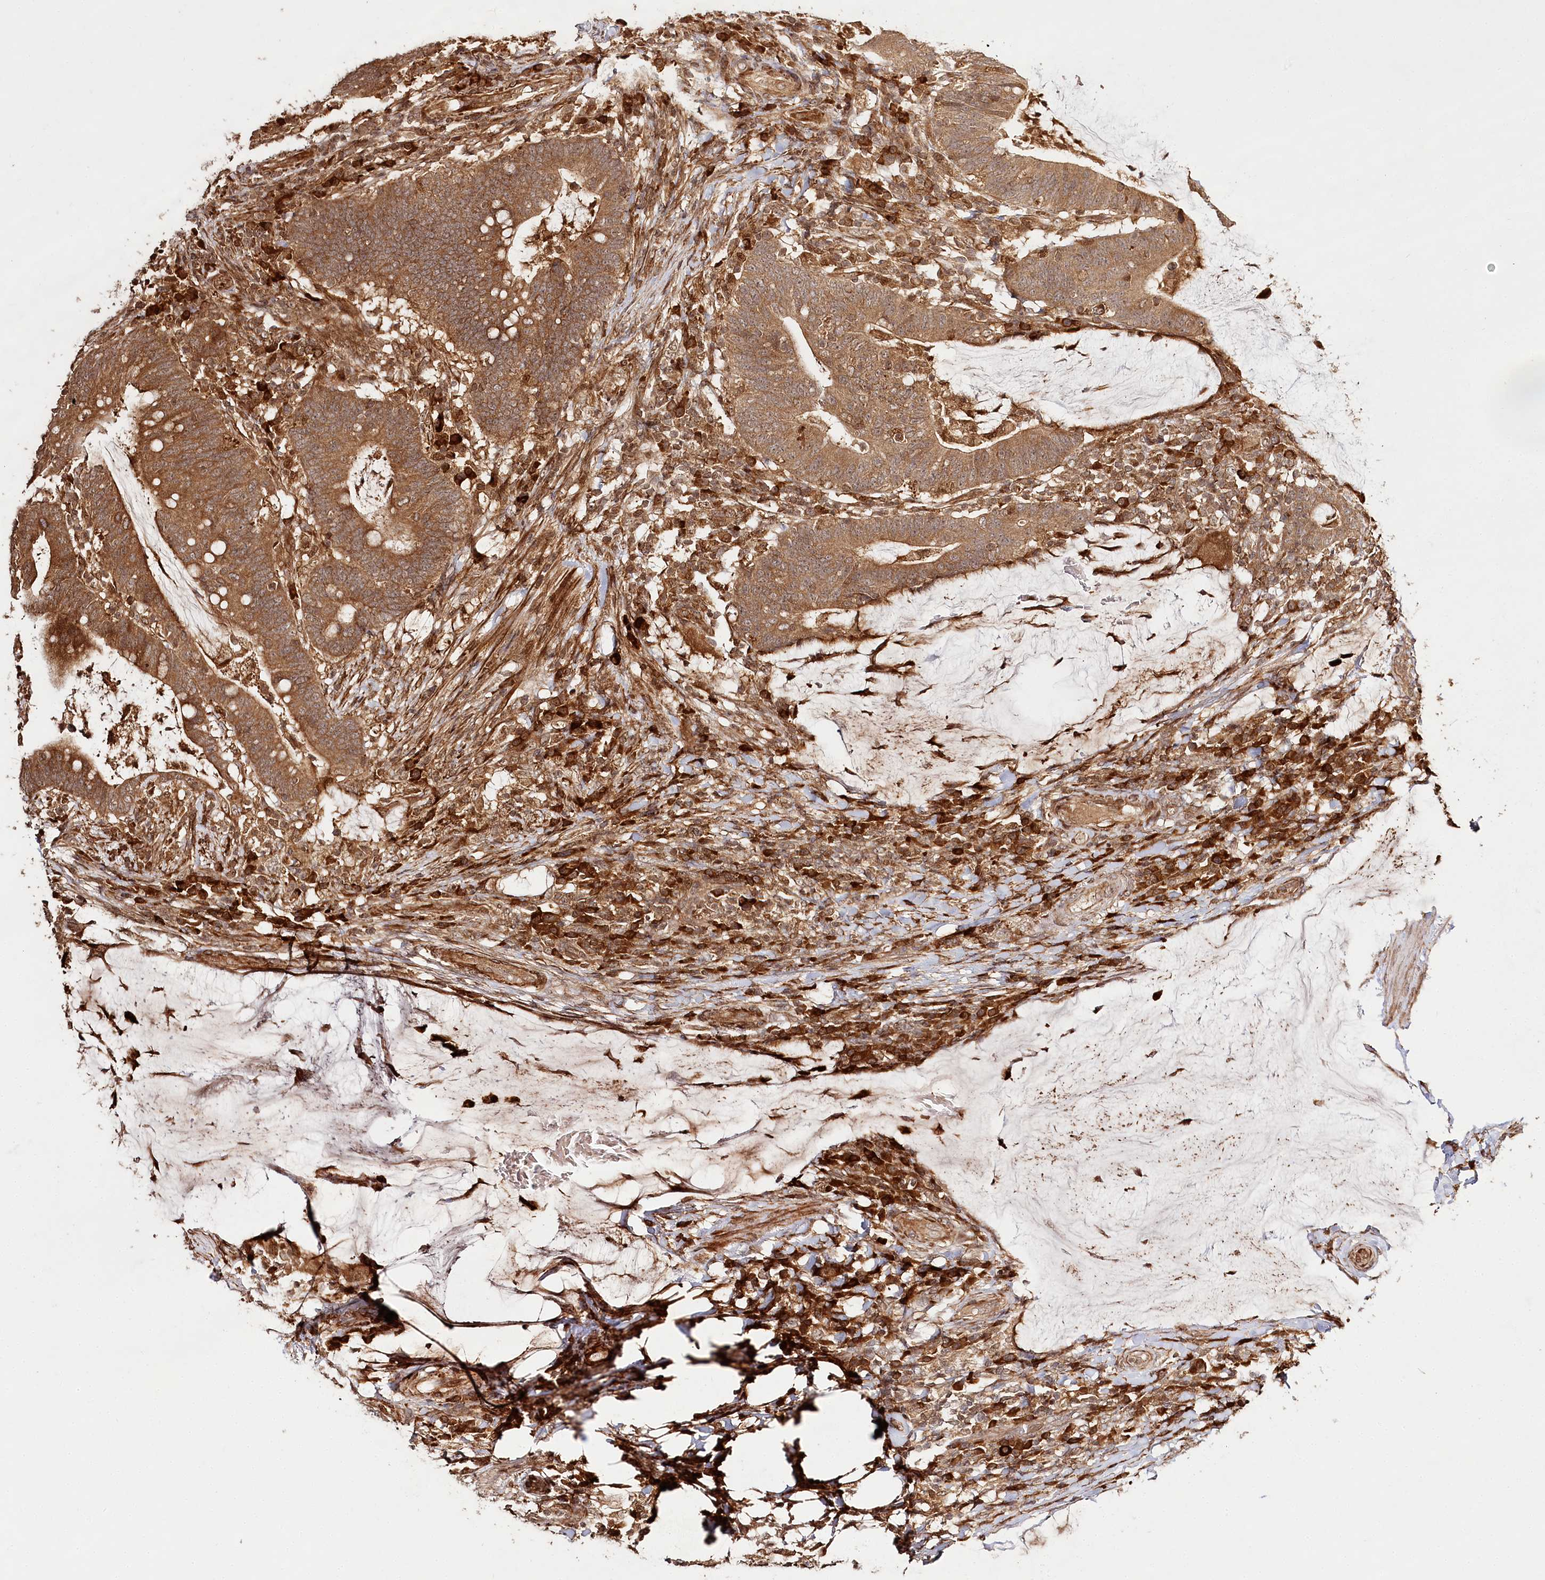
{"staining": {"intensity": "moderate", "quantity": ">75%", "location": "cytoplasmic/membranous,nuclear"}, "tissue": "colorectal cancer", "cell_type": "Tumor cells", "image_type": "cancer", "snomed": [{"axis": "morphology", "description": "Normal tissue, NOS"}, {"axis": "morphology", "description": "Adenocarcinoma, NOS"}, {"axis": "topography", "description": "Colon"}], "caption": "Protein expression analysis of adenocarcinoma (colorectal) exhibits moderate cytoplasmic/membranous and nuclear expression in about >75% of tumor cells.", "gene": "ULK2", "patient": {"sex": "female", "age": 66}}